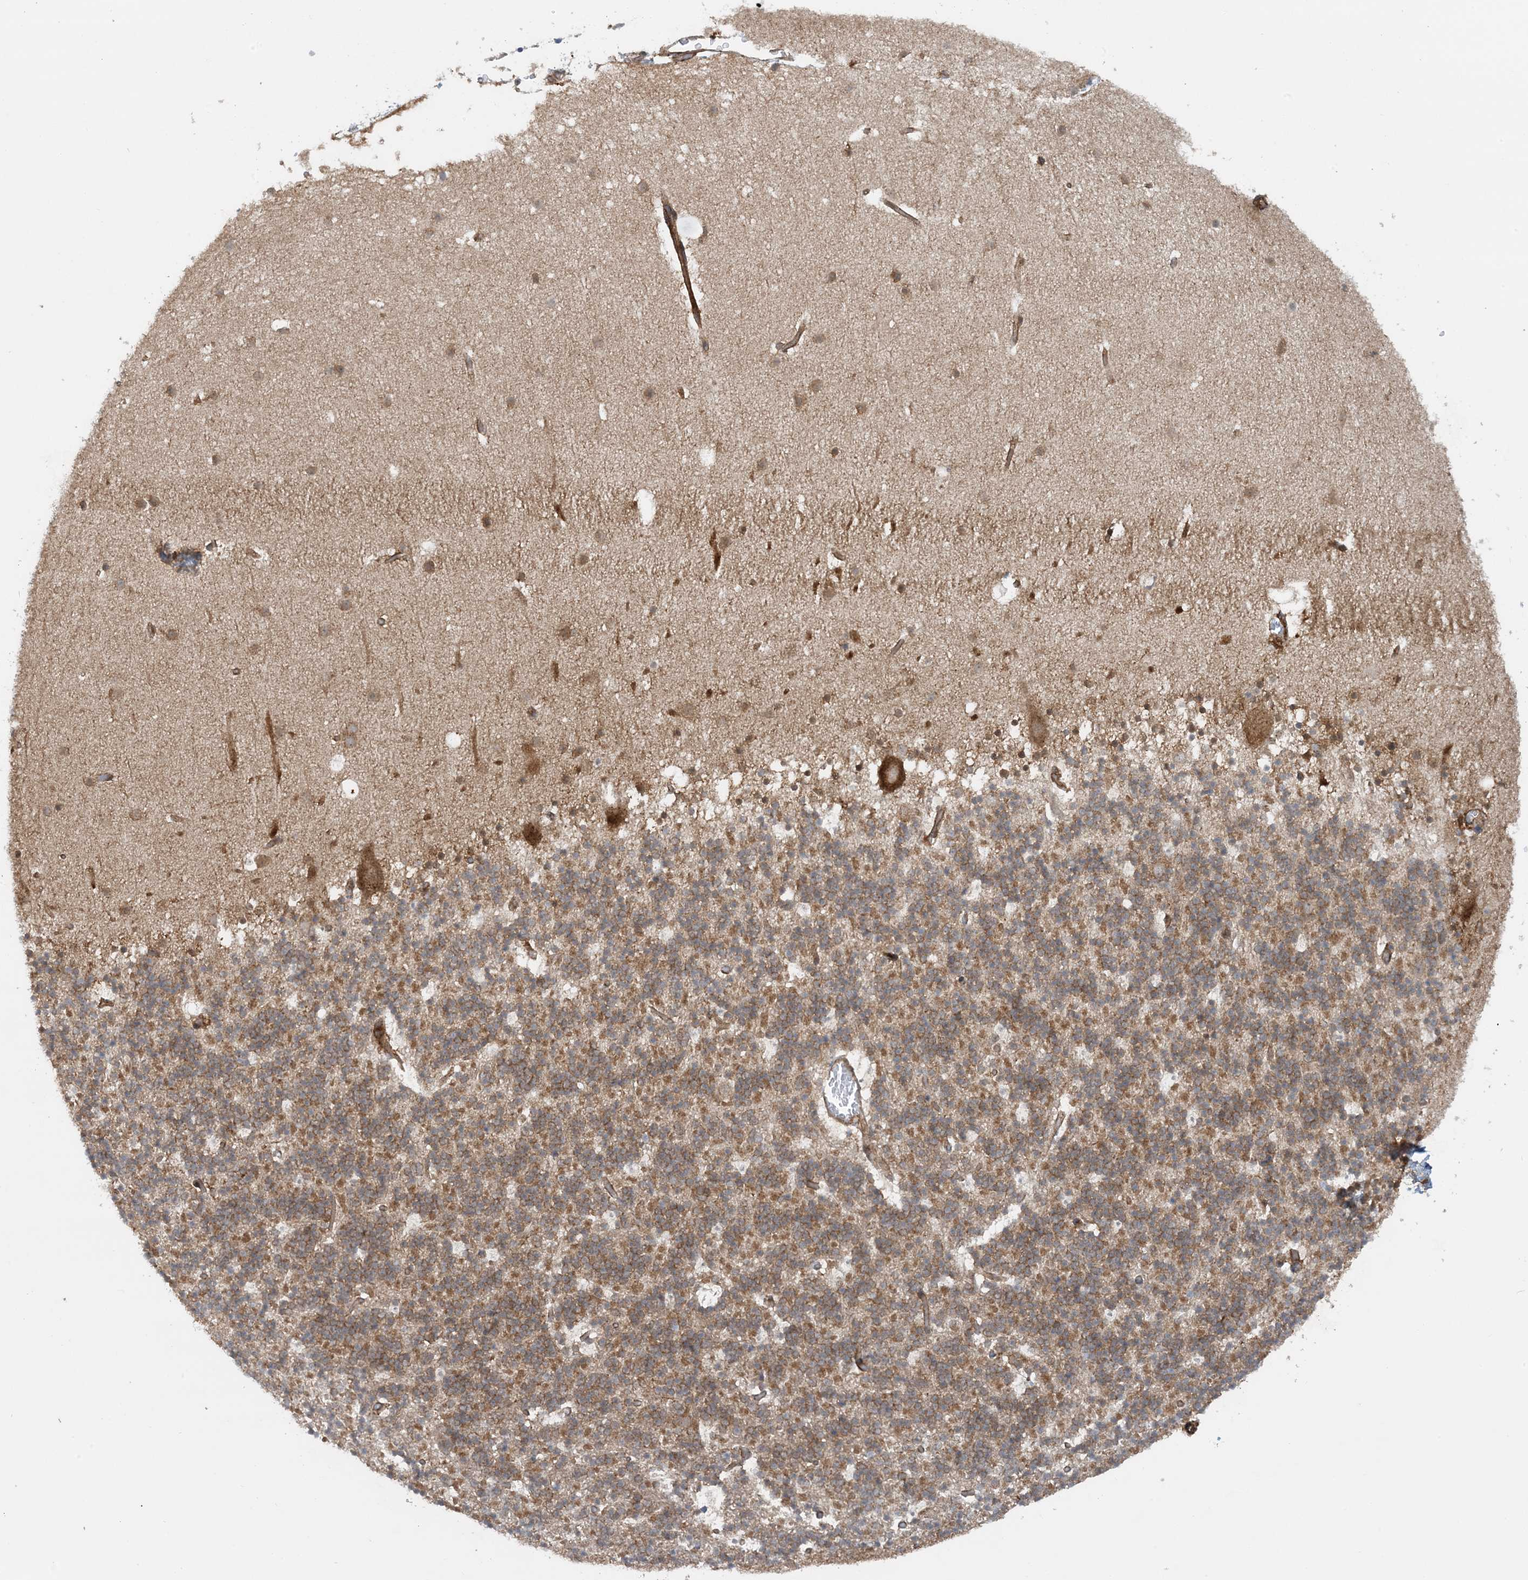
{"staining": {"intensity": "moderate", "quantity": "25%-75%", "location": "cytoplasmic/membranous"}, "tissue": "cerebellum", "cell_type": "Cells in granular layer", "image_type": "normal", "snomed": [{"axis": "morphology", "description": "Normal tissue, NOS"}, {"axis": "topography", "description": "Cerebellum"}], "caption": "Immunohistochemical staining of benign human cerebellum displays medium levels of moderate cytoplasmic/membranous positivity in approximately 25%-75% of cells in granular layer.", "gene": "STAM2", "patient": {"sex": "male", "age": 57}}